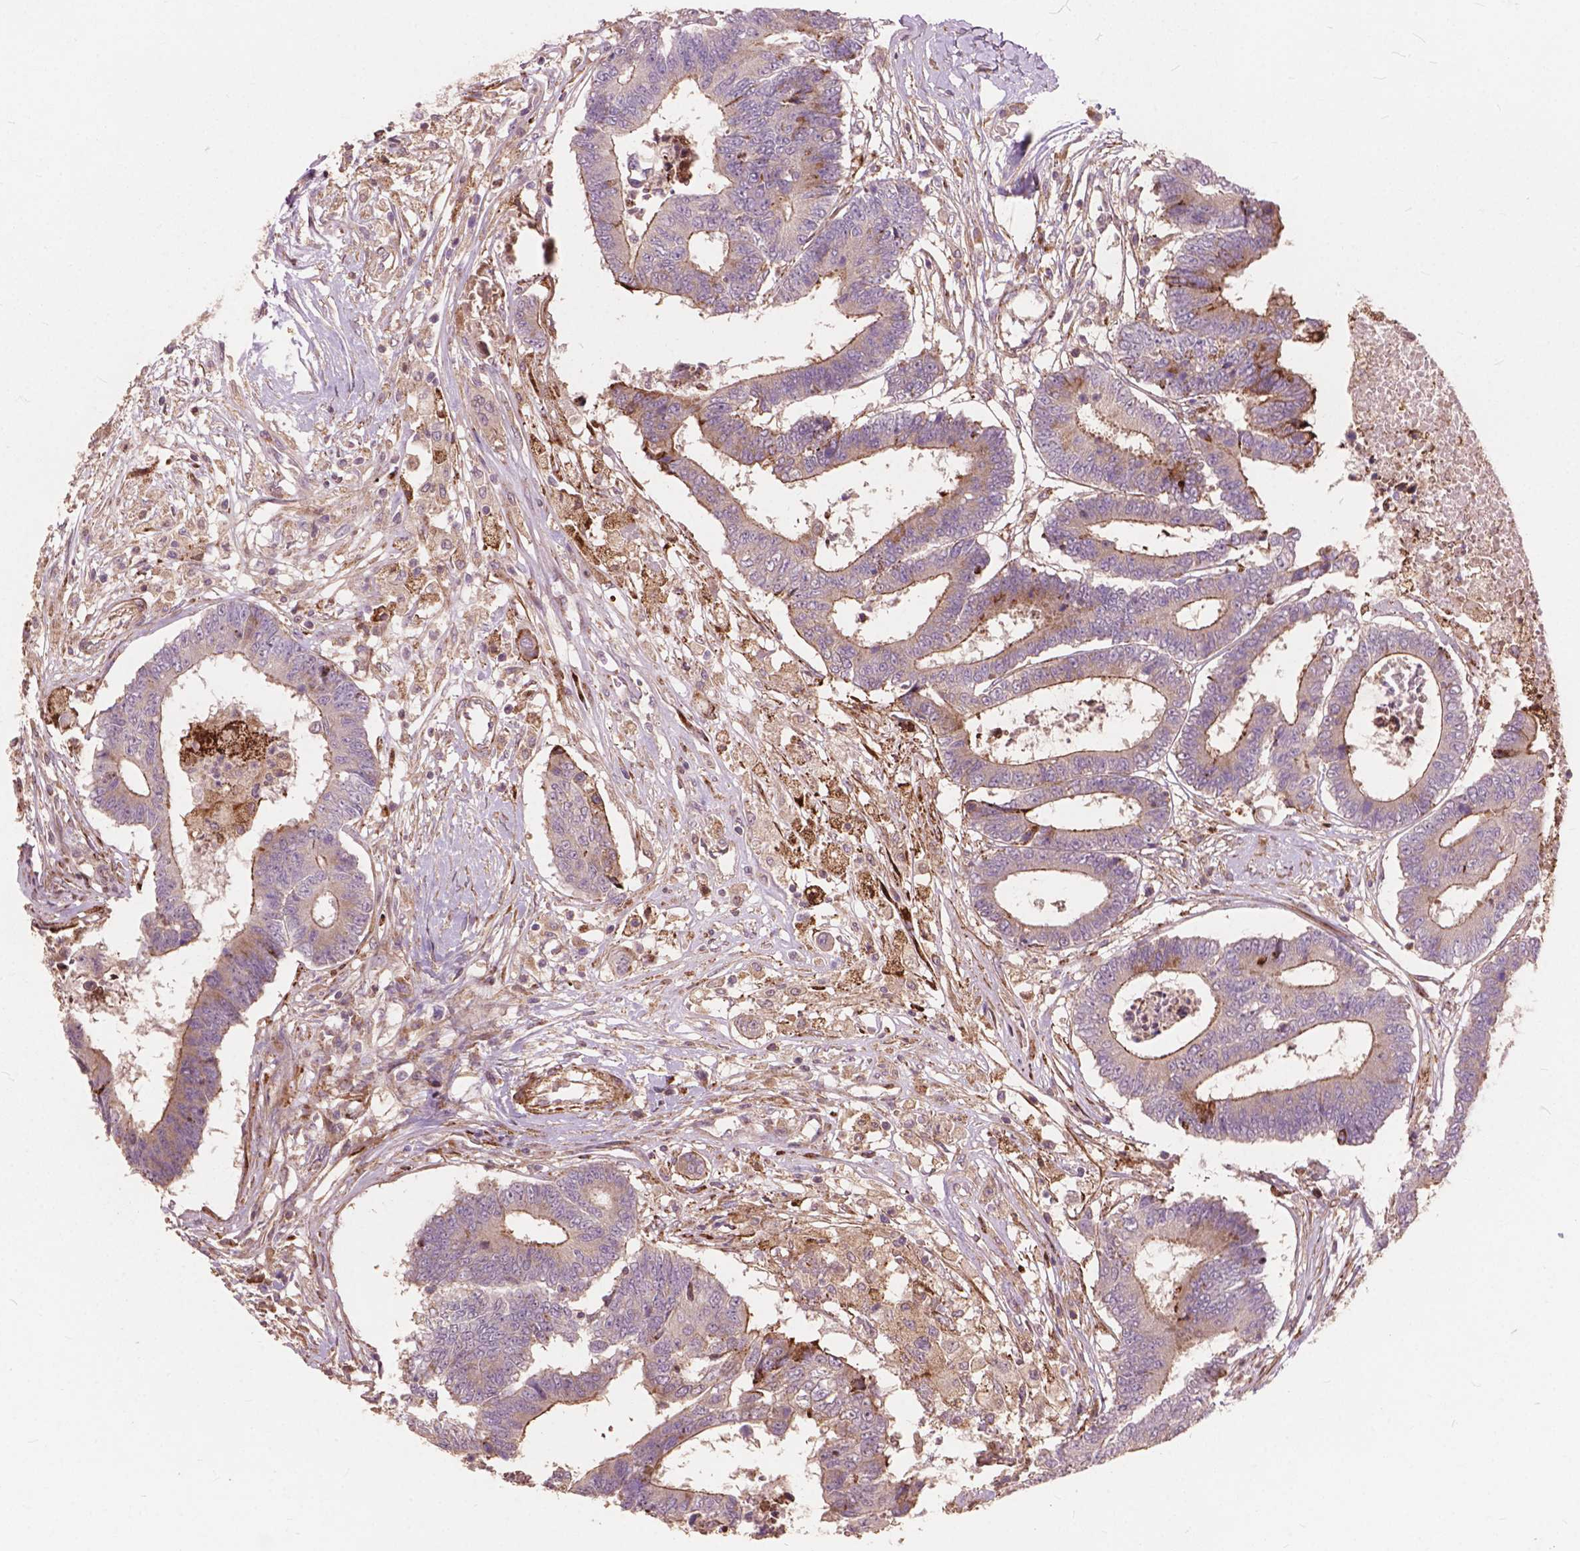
{"staining": {"intensity": "moderate", "quantity": "<25%", "location": "cytoplasmic/membranous"}, "tissue": "colorectal cancer", "cell_type": "Tumor cells", "image_type": "cancer", "snomed": [{"axis": "morphology", "description": "Adenocarcinoma, NOS"}, {"axis": "topography", "description": "Colon"}], "caption": "Immunohistochemical staining of human adenocarcinoma (colorectal) shows low levels of moderate cytoplasmic/membranous protein expression in approximately <25% of tumor cells.", "gene": "FNIP1", "patient": {"sex": "female", "age": 48}}